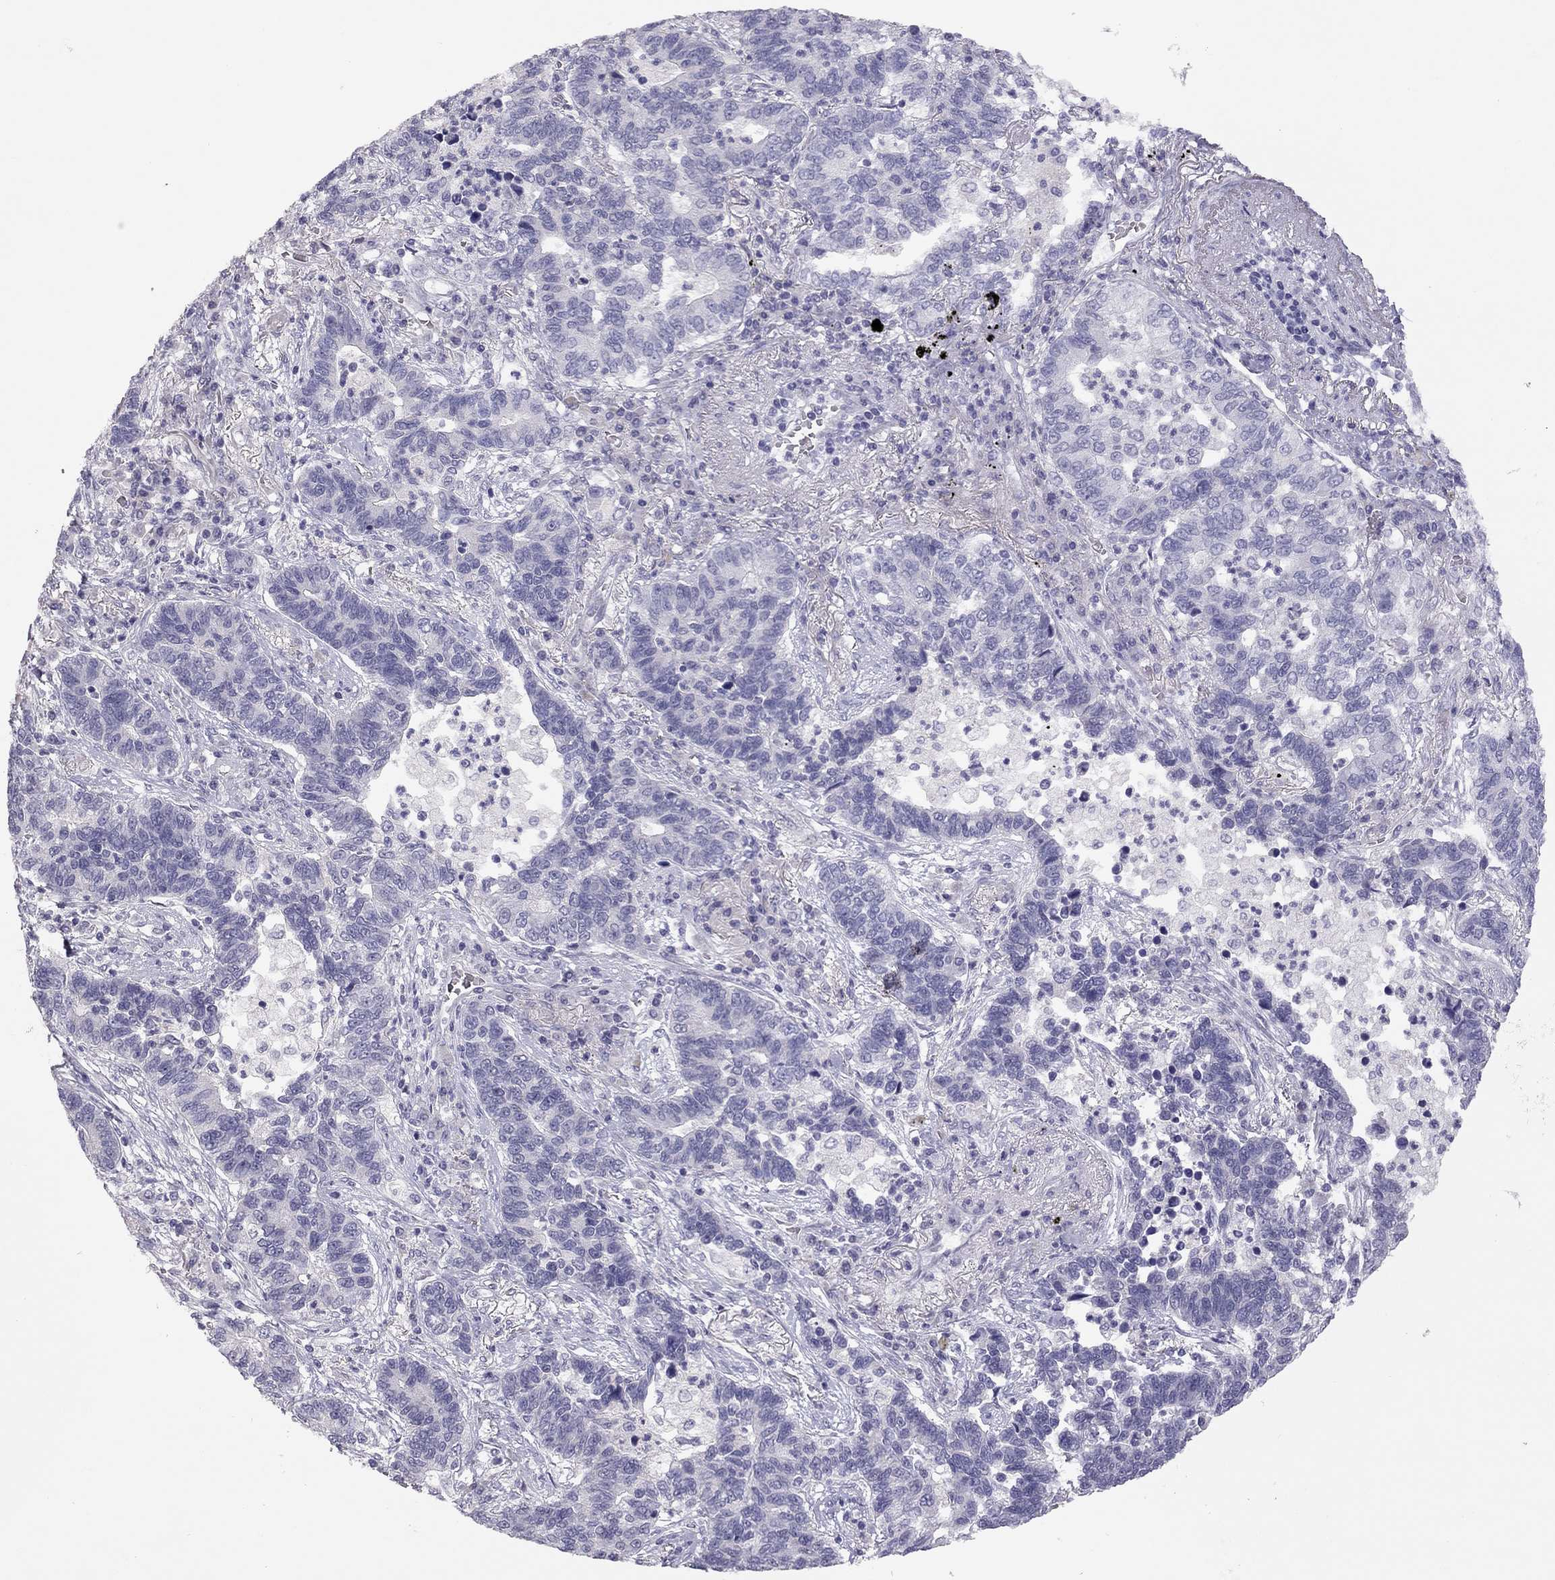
{"staining": {"intensity": "negative", "quantity": "none", "location": "none"}, "tissue": "lung cancer", "cell_type": "Tumor cells", "image_type": "cancer", "snomed": [{"axis": "morphology", "description": "Adenocarcinoma, NOS"}, {"axis": "topography", "description": "Lung"}], "caption": "Immunohistochemical staining of human lung adenocarcinoma exhibits no significant positivity in tumor cells.", "gene": "ADORA2A", "patient": {"sex": "female", "age": 57}}